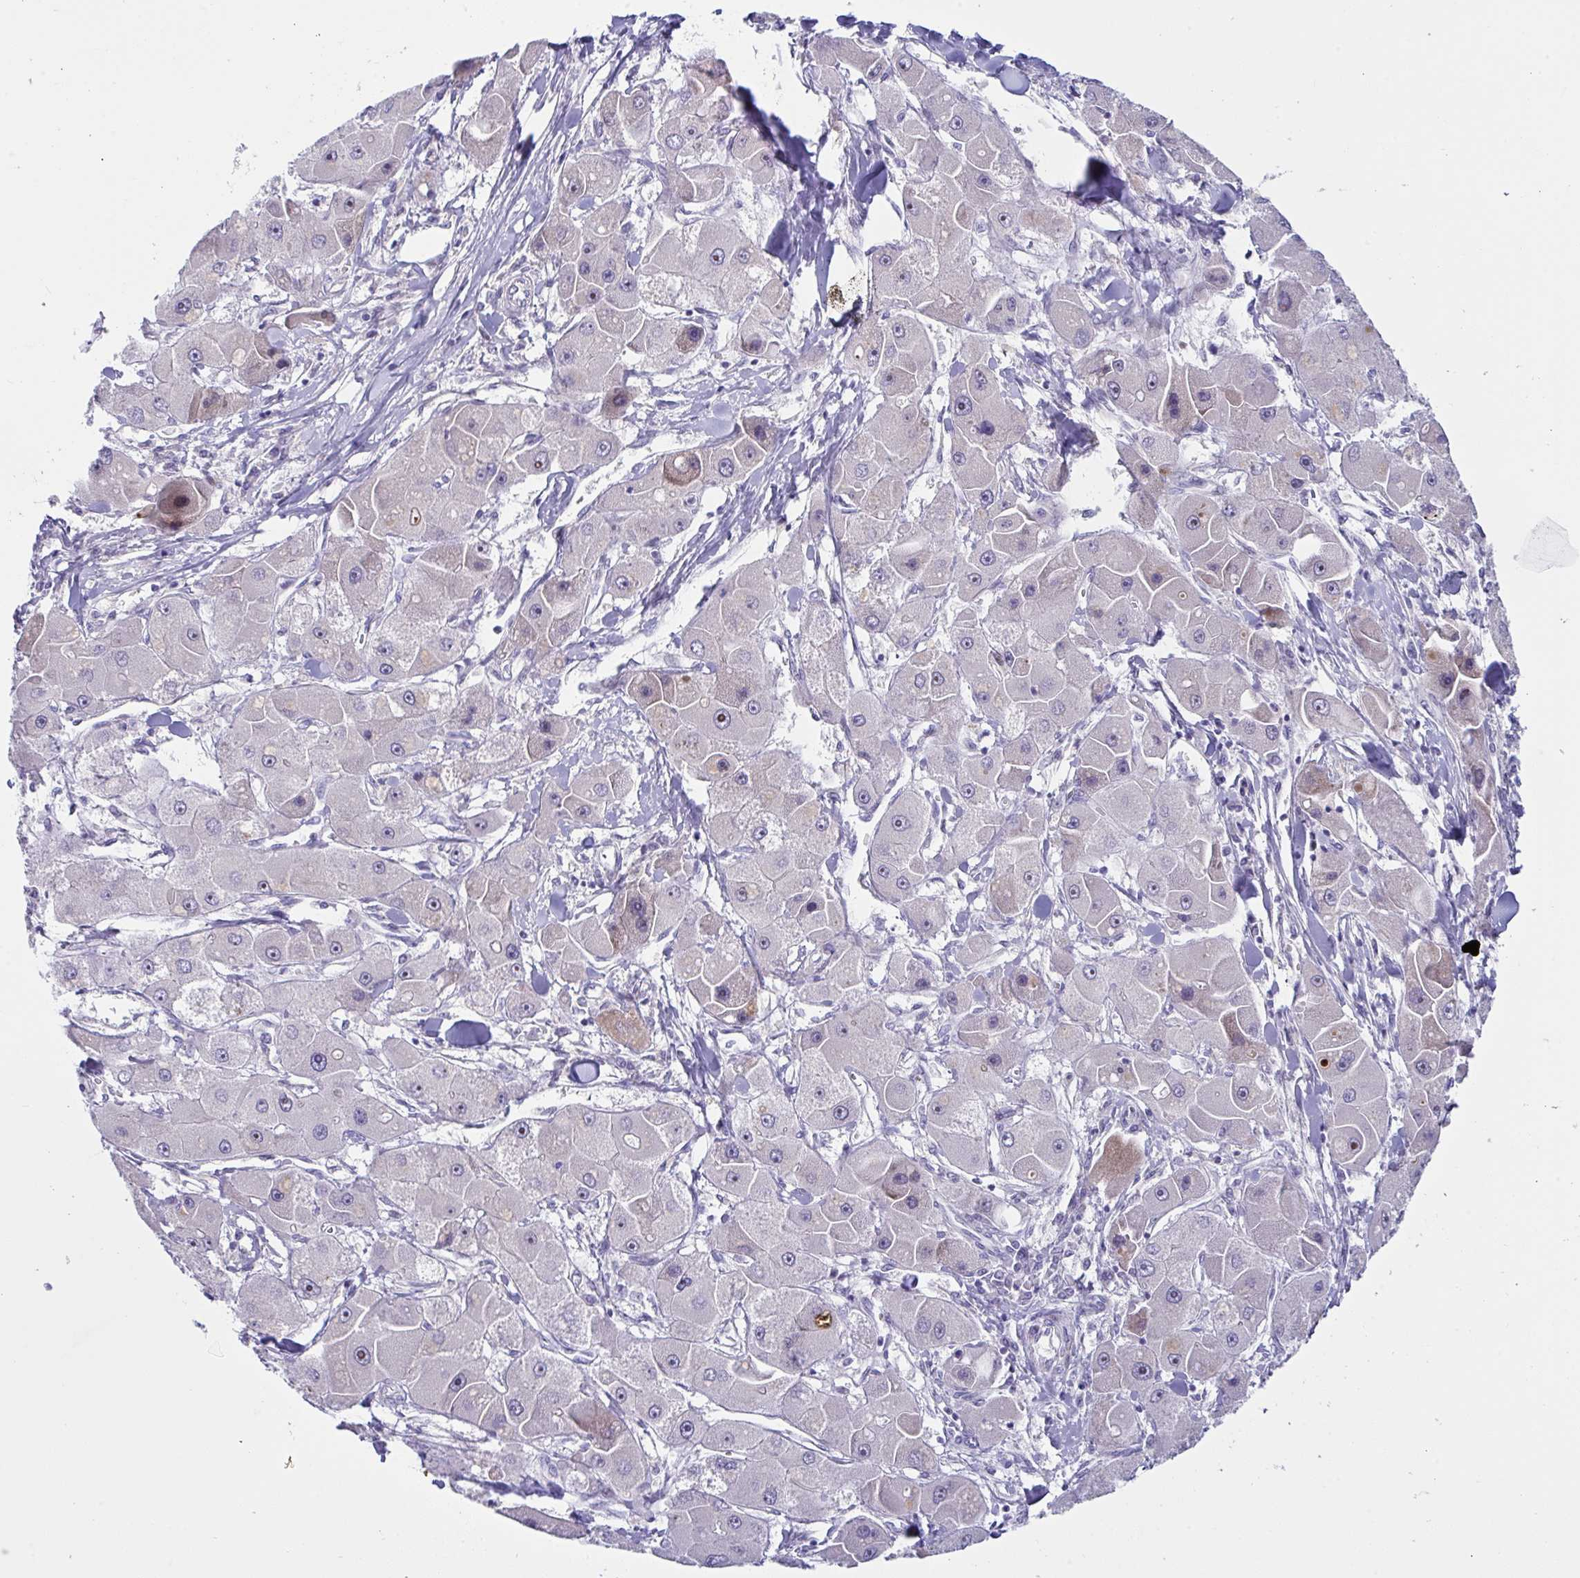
{"staining": {"intensity": "weak", "quantity": "<25%", "location": "cytoplasmic/membranous"}, "tissue": "liver cancer", "cell_type": "Tumor cells", "image_type": "cancer", "snomed": [{"axis": "morphology", "description": "Carcinoma, Hepatocellular, NOS"}, {"axis": "topography", "description": "Liver"}], "caption": "The image shows no staining of tumor cells in liver hepatocellular carcinoma. (Stains: DAB (3,3'-diaminobenzidine) immunohistochemistry (IHC) with hematoxylin counter stain, Microscopy: brightfield microscopy at high magnification).", "gene": "ZNF713", "patient": {"sex": "male", "age": 24}}